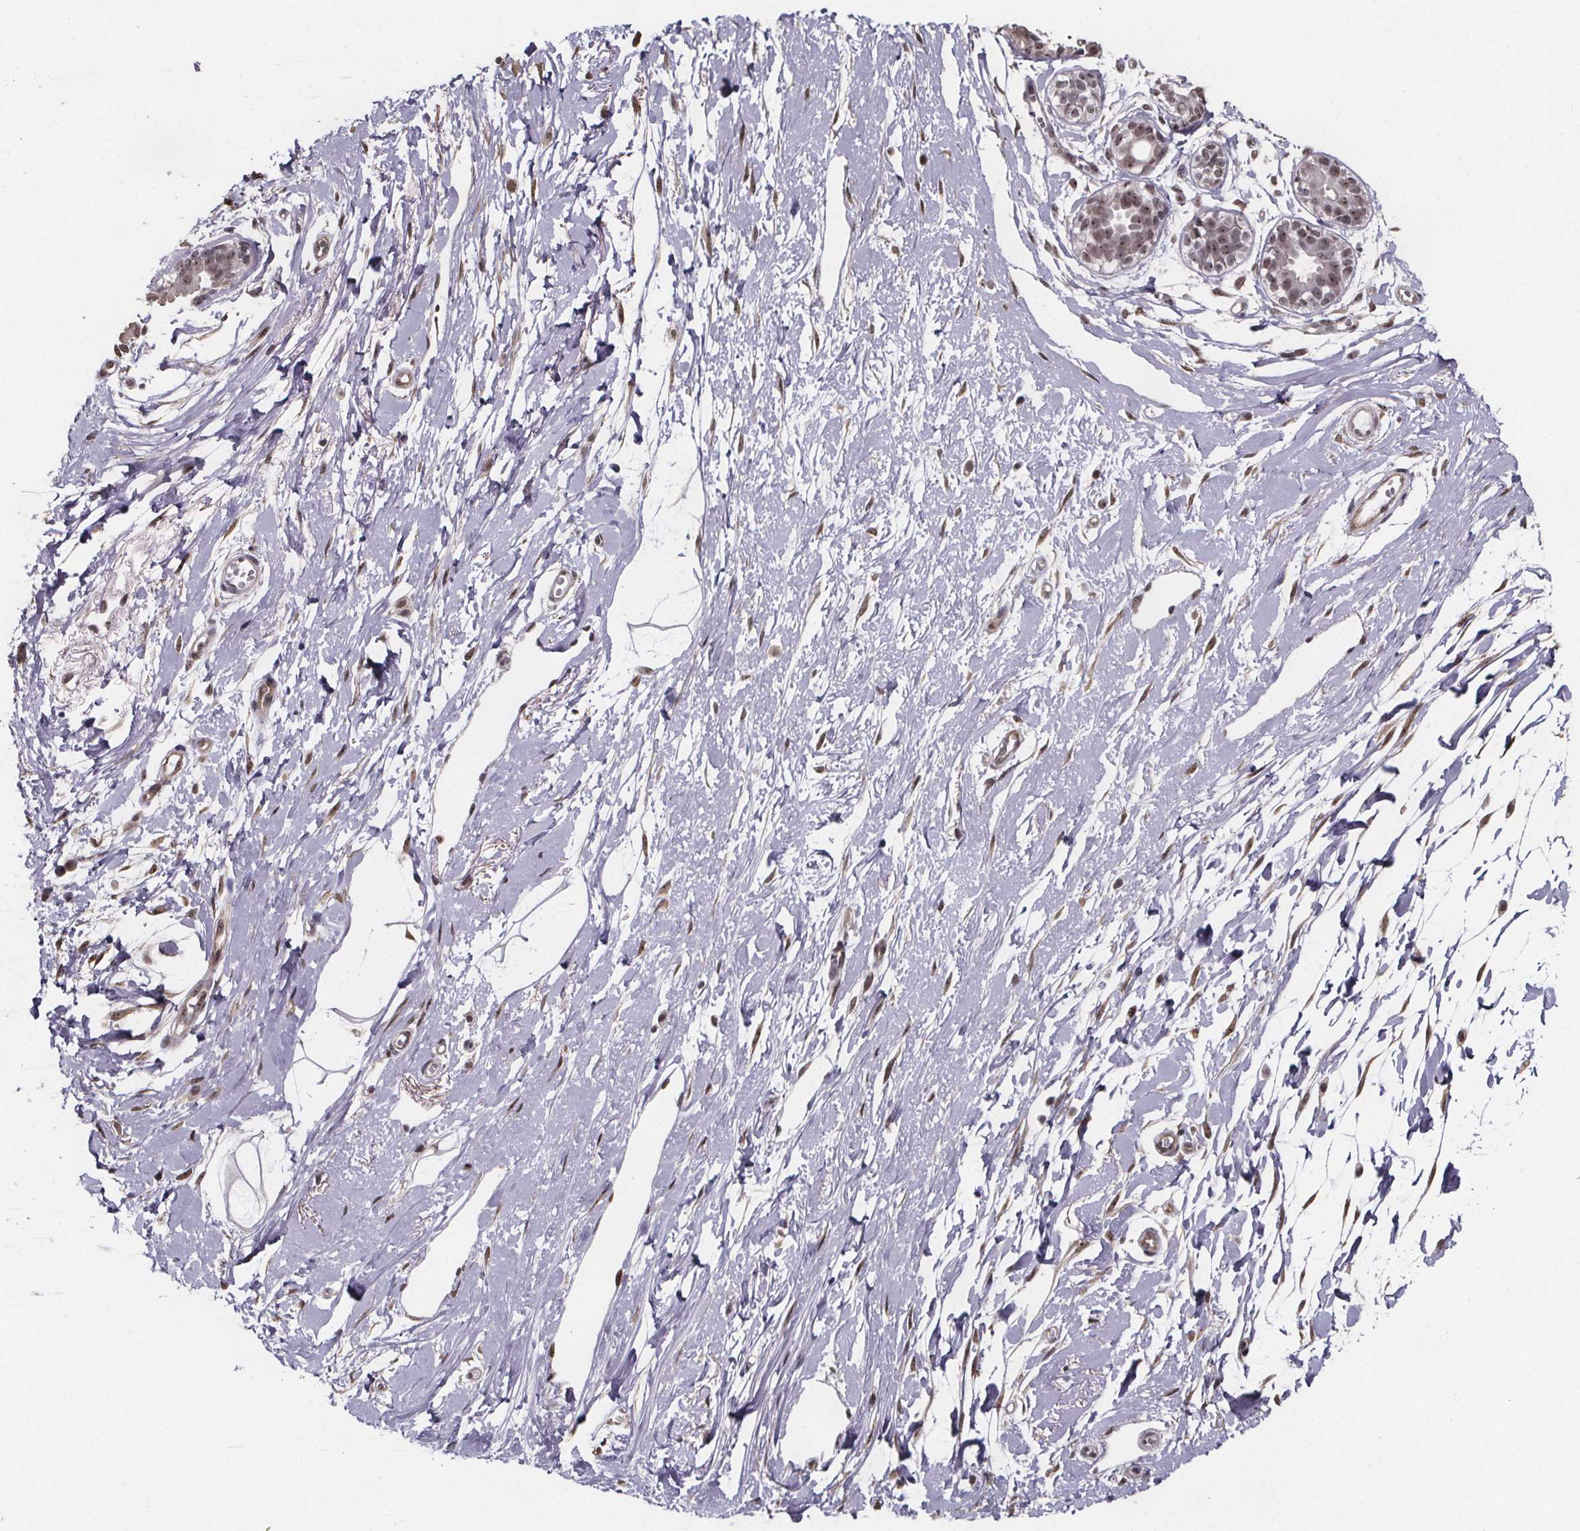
{"staining": {"intensity": "negative", "quantity": "none", "location": "none"}, "tissue": "breast", "cell_type": "Adipocytes", "image_type": "normal", "snomed": [{"axis": "morphology", "description": "Normal tissue, NOS"}, {"axis": "topography", "description": "Breast"}], "caption": "This is an immunohistochemistry (IHC) histopathology image of normal human breast. There is no staining in adipocytes.", "gene": "U2SURP", "patient": {"sex": "female", "age": 49}}